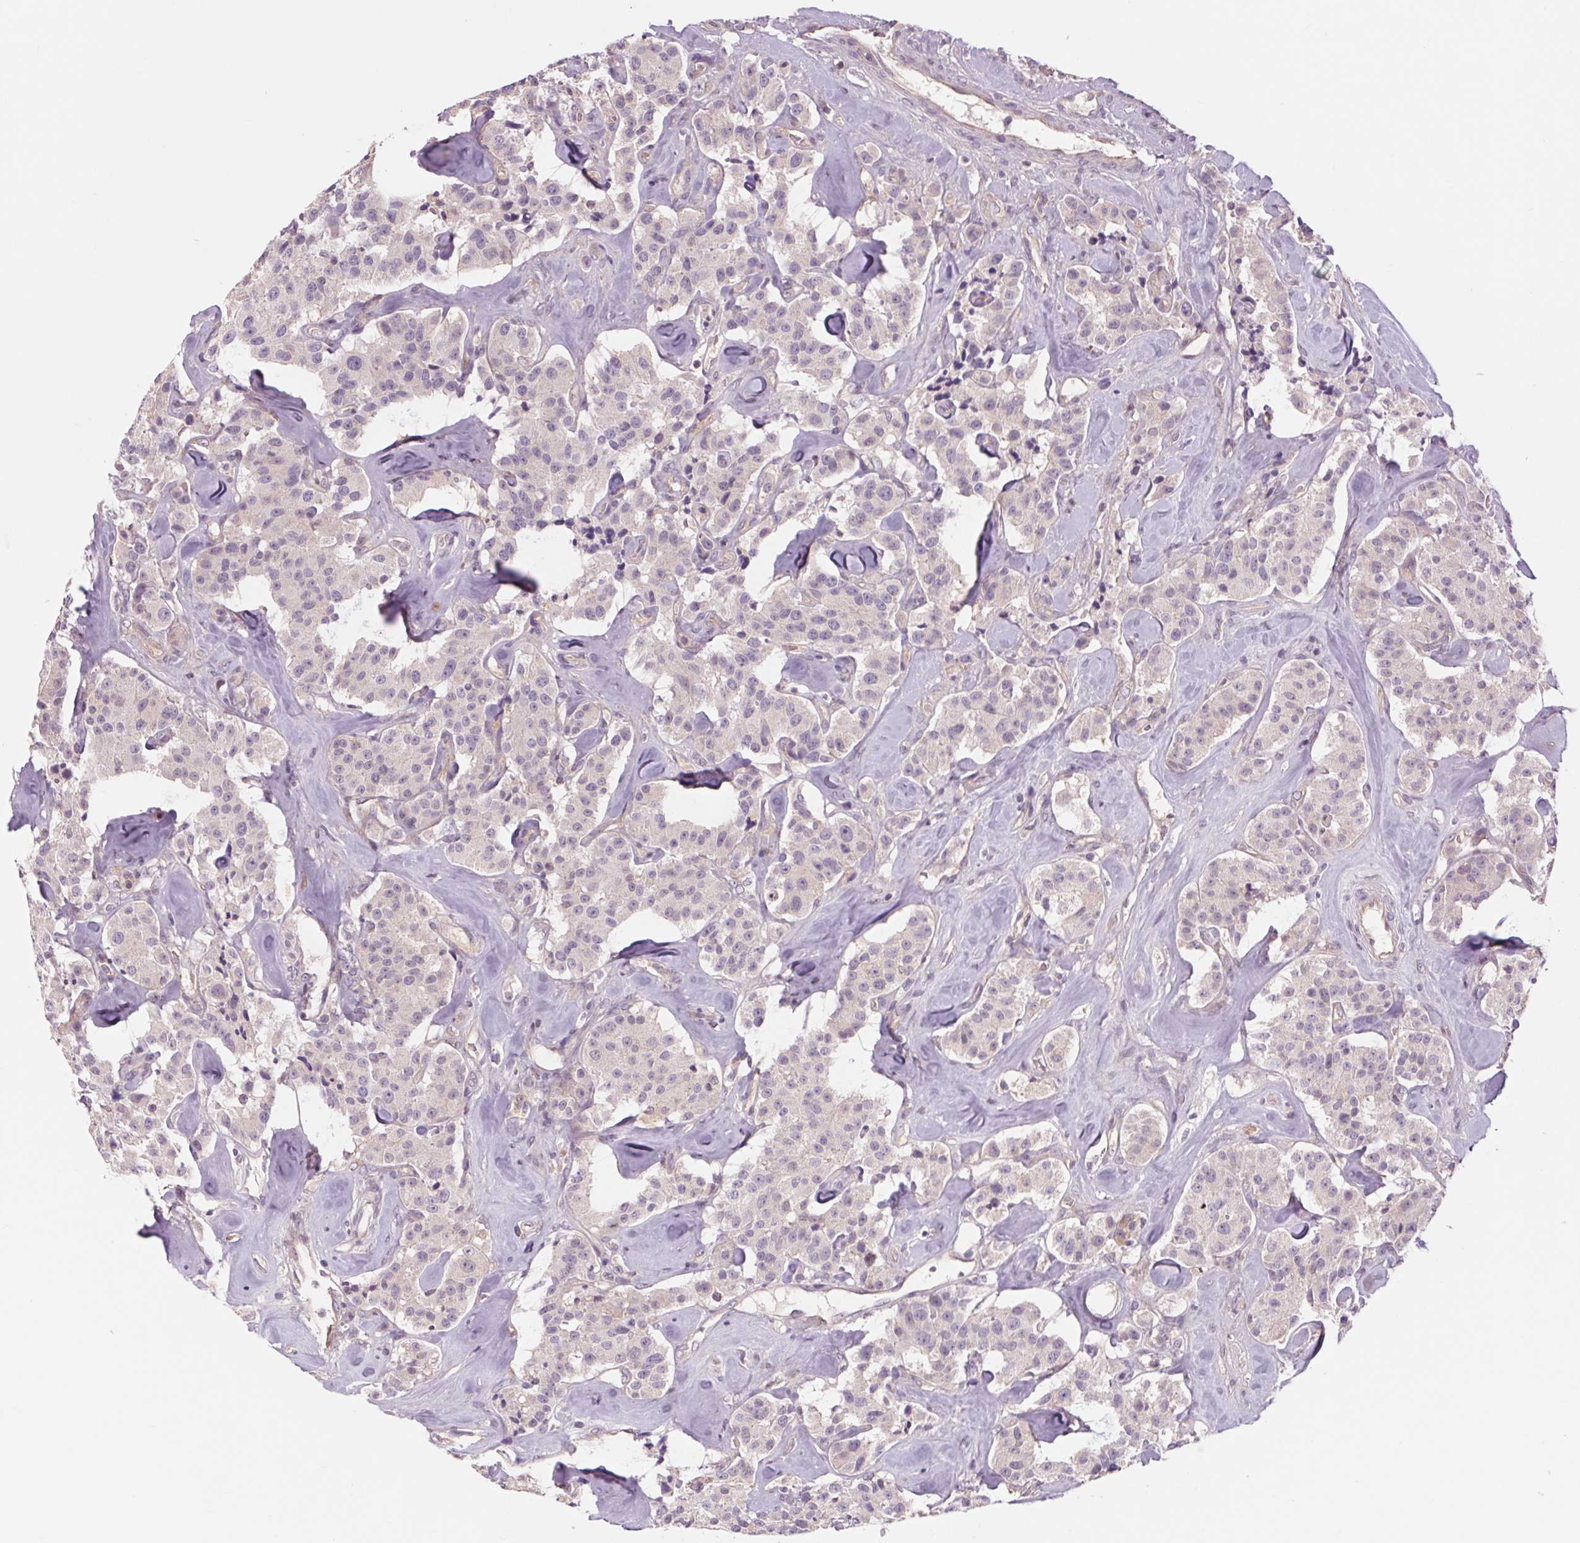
{"staining": {"intensity": "negative", "quantity": "none", "location": "none"}, "tissue": "carcinoid", "cell_type": "Tumor cells", "image_type": "cancer", "snomed": [{"axis": "morphology", "description": "Carcinoid, malignant, NOS"}, {"axis": "topography", "description": "Pancreas"}], "caption": "High magnification brightfield microscopy of carcinoid stained with DAB (3,3'-diaminobenzidine) (brown) and counterstained with hematoxylin (blue): tumor cells show no significant positivity. The staining is performed using DAB brown chromogen with nuclei counter-stained in using hematoxylin.", "gene": "SH3RF2", "patient": {"sex": "male", "age": 41}}